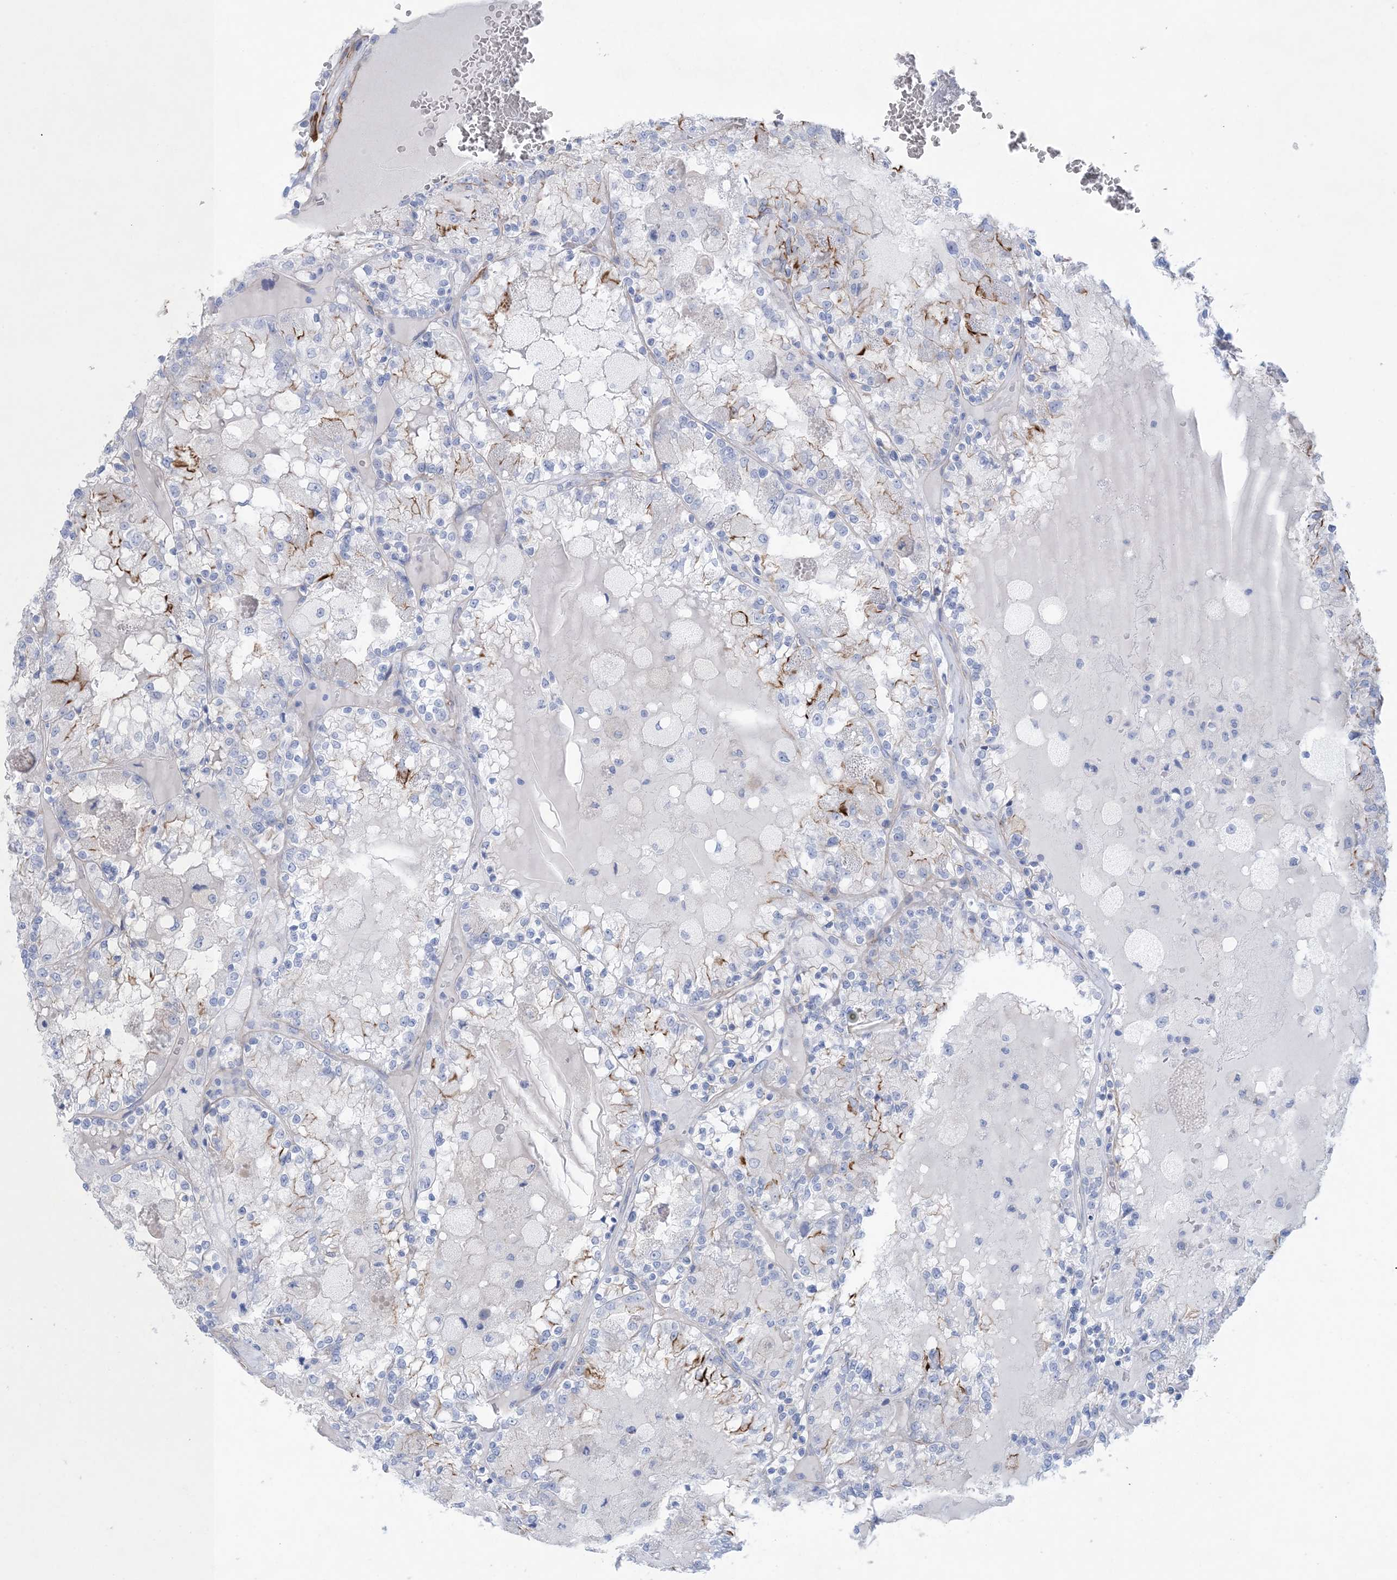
{"staining": {"intensity": "moderate", "quantity": "<25%", "location": "cytoplasmic/membranous"}, "tissue": "renal cancer", "cell_type": "Tumor cells", "image_type": "cancer", "snomed": [{"axis": "morphology", "description": "Adenocarcinoma, NOS"}, {"axis": "topography", "description": "Kidney"}], "caption": "A low amount of moderate cytoplasmic/membranous positivity is identified in about <25% of tumor cells in adenocarcinoma (renal) tissue.", "gene": "SHANK1", "patient": {"sex": "female", "age": 56}}